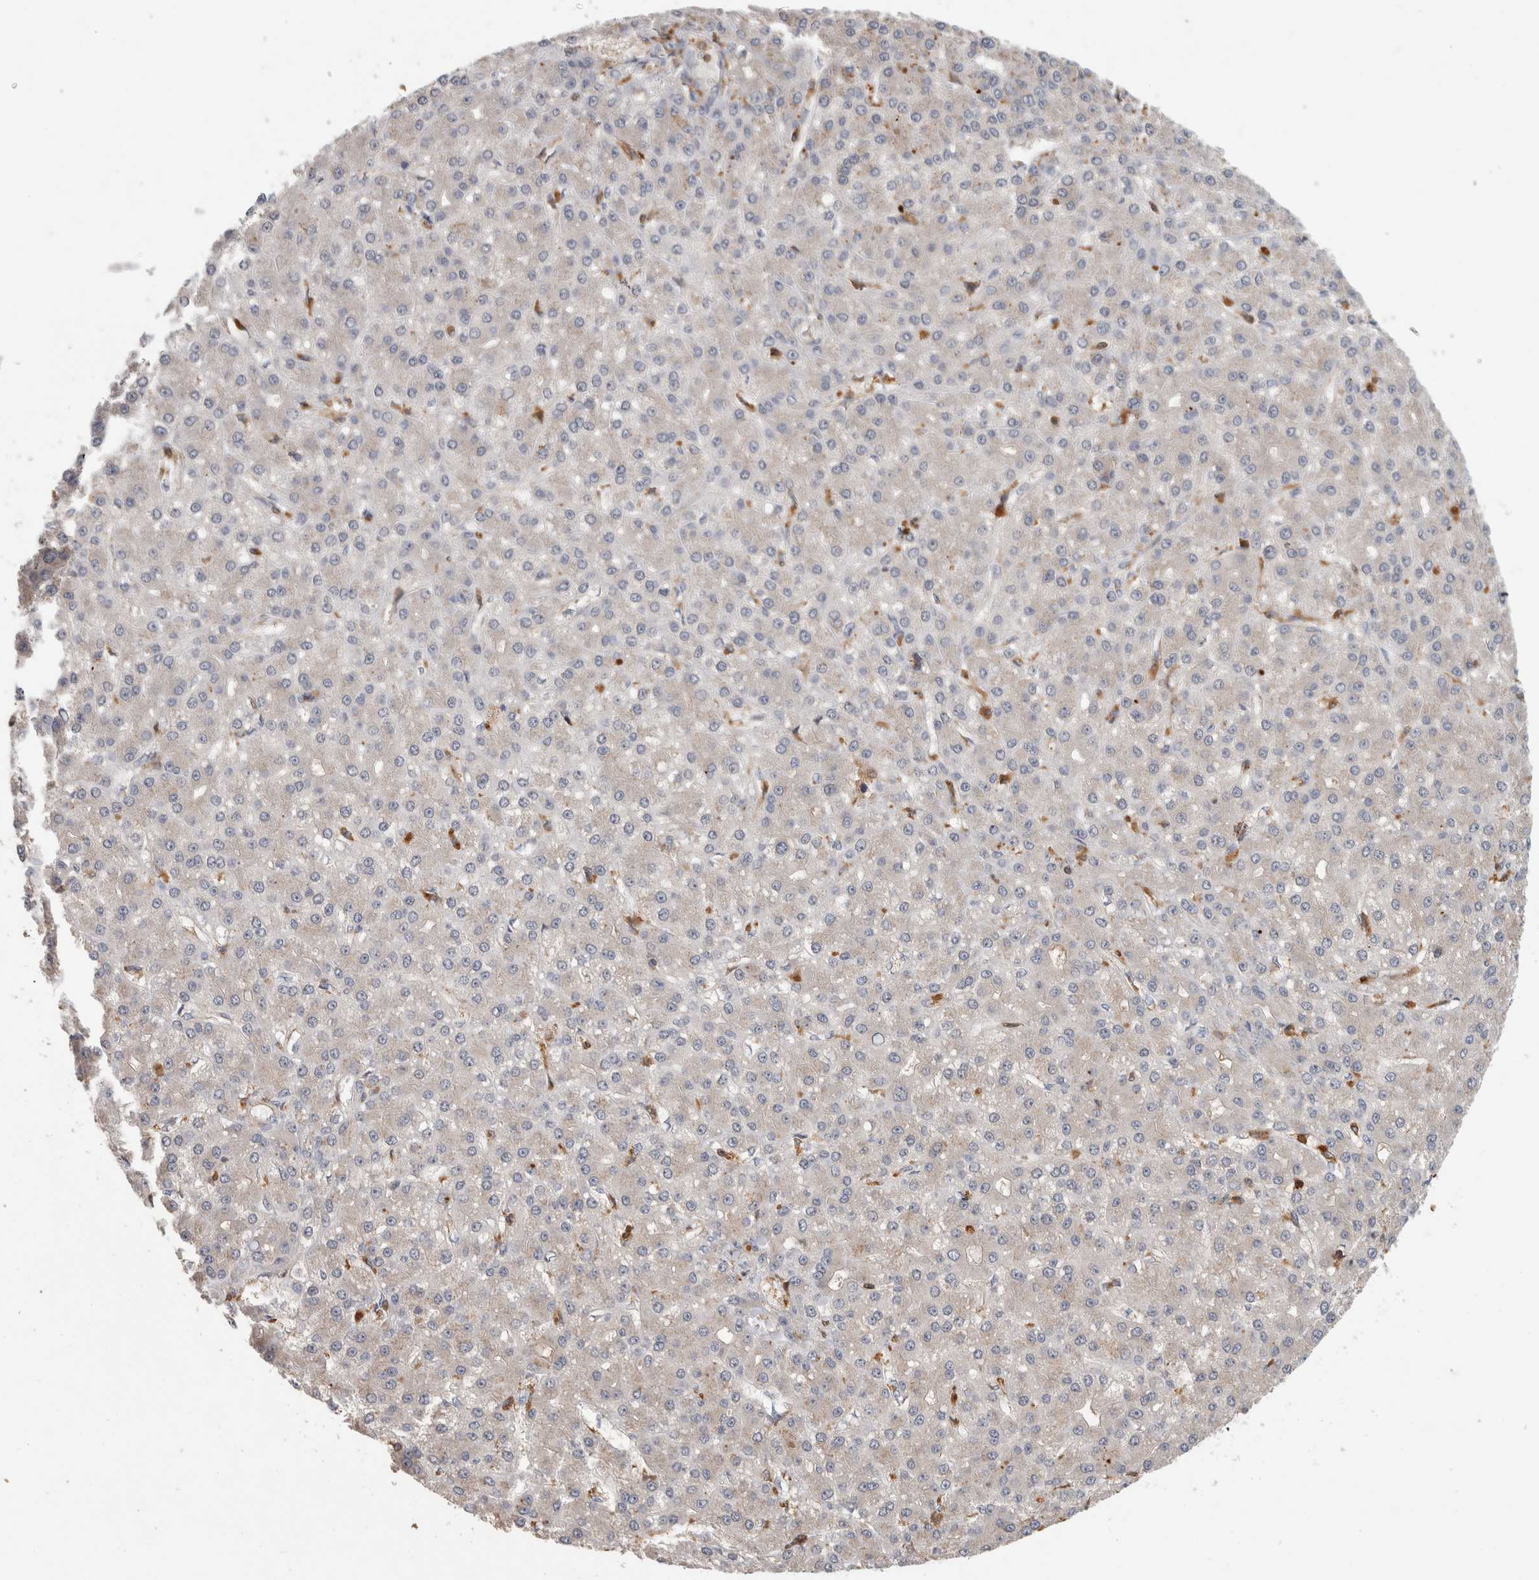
{"staining": {"intensity": "weak", "quantity": "25%-75%", "location": "cytoplasmic/membranous"}, "tissue": "liver cancer", "cell_type": "Tumor cells", "image_type": "cancer", "snomed": [{"axis": "morphology", "description": "Carcinoma, Hepatocellular, NOS"}, {"axis": "topography", "description": "Liver"}], "caption": "Human liver cancer stained with a brown dye demonstrates weak cytoplasmic/membranous positive expression in approximately 25%-75% of tumor cells.", "gene": "GFRA2", "patient": {"sex": "male", "age": 67}}